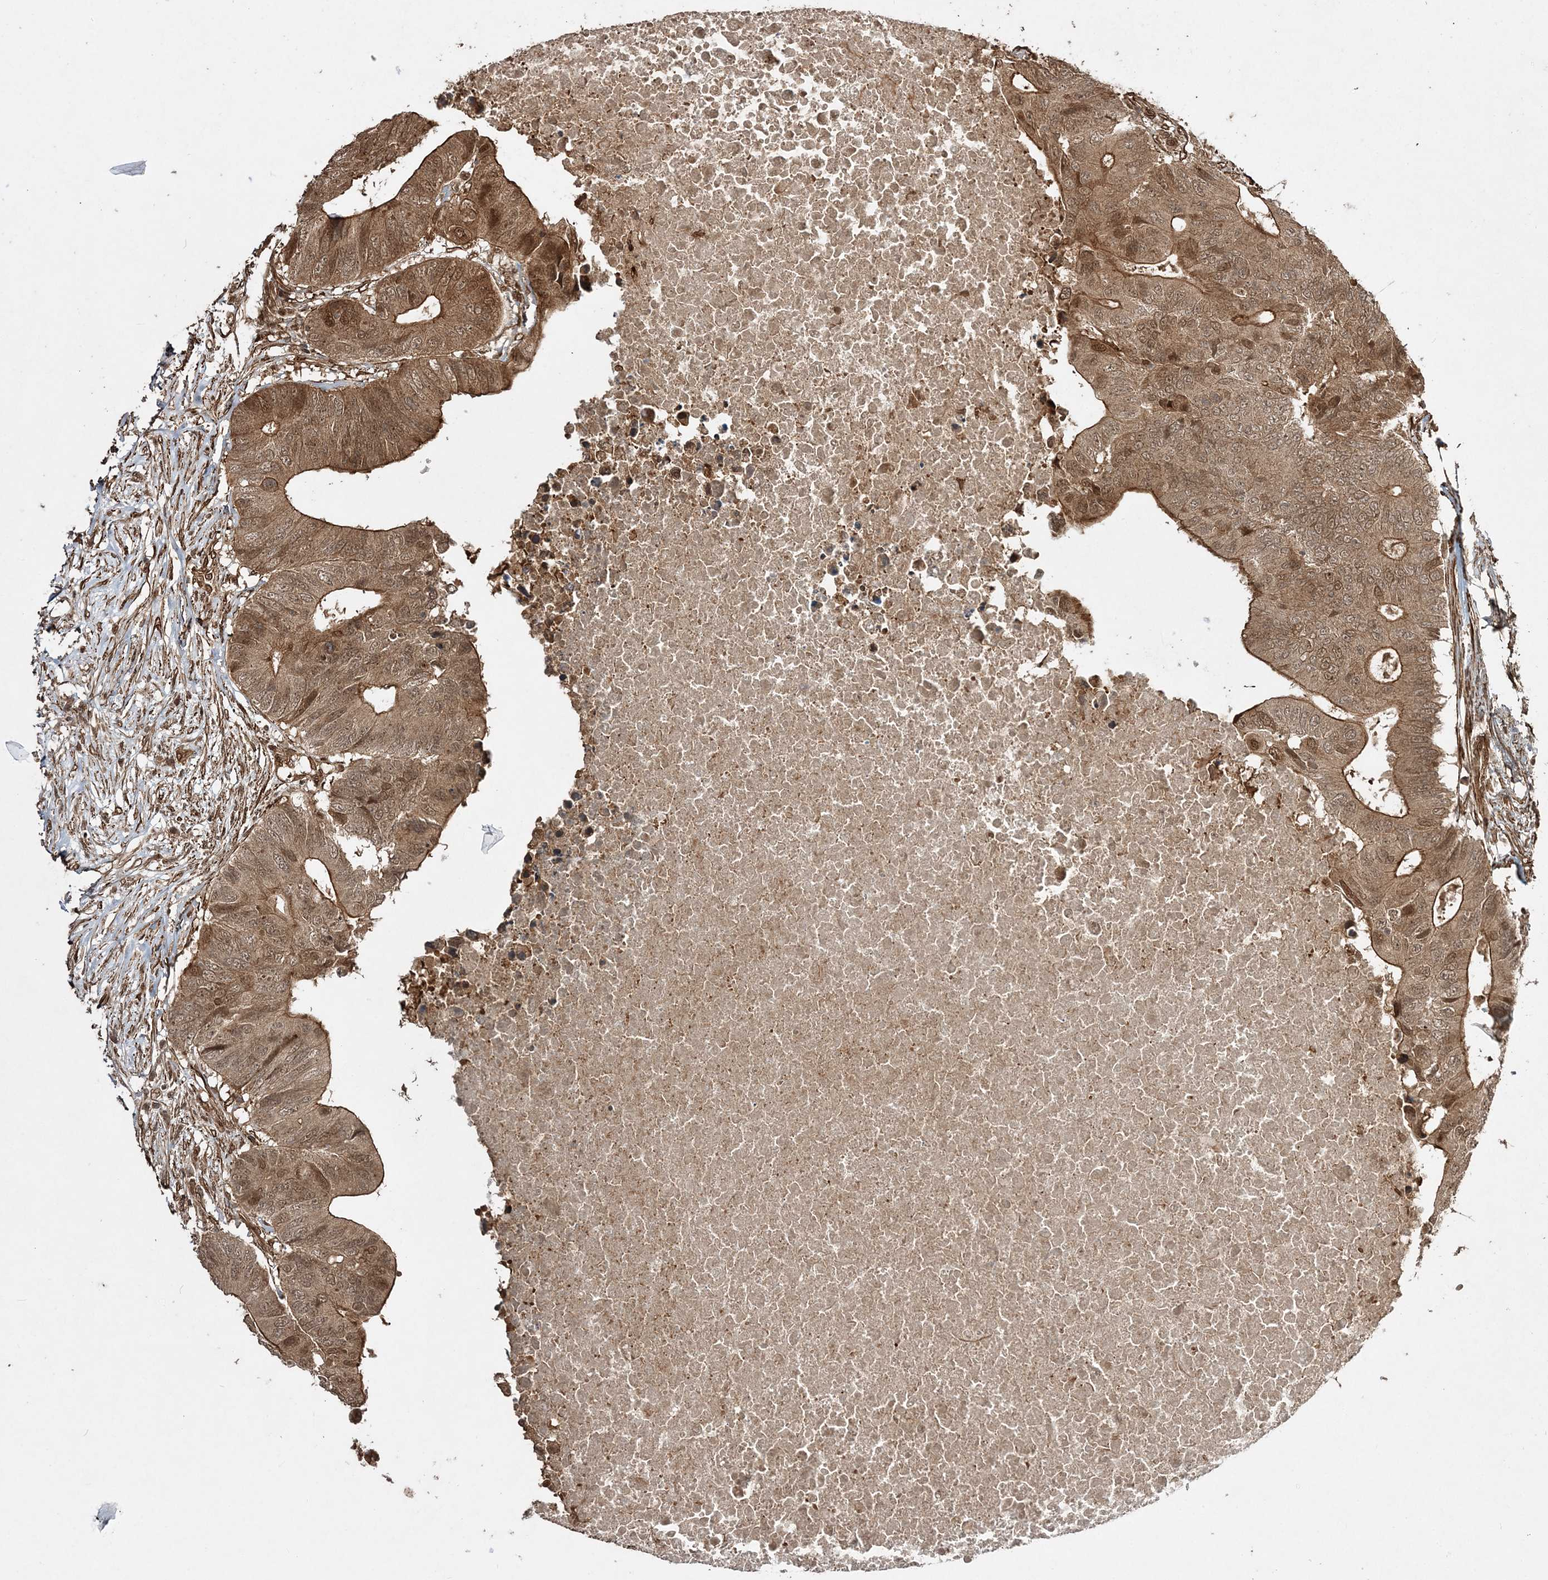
{"staining": {"intensity": "moderate", "quantity": ">75%", "location": "cytoplasmic/membranous,nuclear"}, "tissue": "colorectal cancer", "cell_type": "Tumor cells", "image_type": "cancer", "snomed": [{"axis": "morphology", "description": "Adenocarcinoma, NOS"}, {"axis": "topography", "description": "Colon"}], "caption": "Protein analysis of colorectal cancer tissue exhibits moderate cytoplasmic/membranous and nuclear positivity in about >75% of tumor cells.", "gene": "ETAA1", "patient": {"sex": "male", "age": 71}}